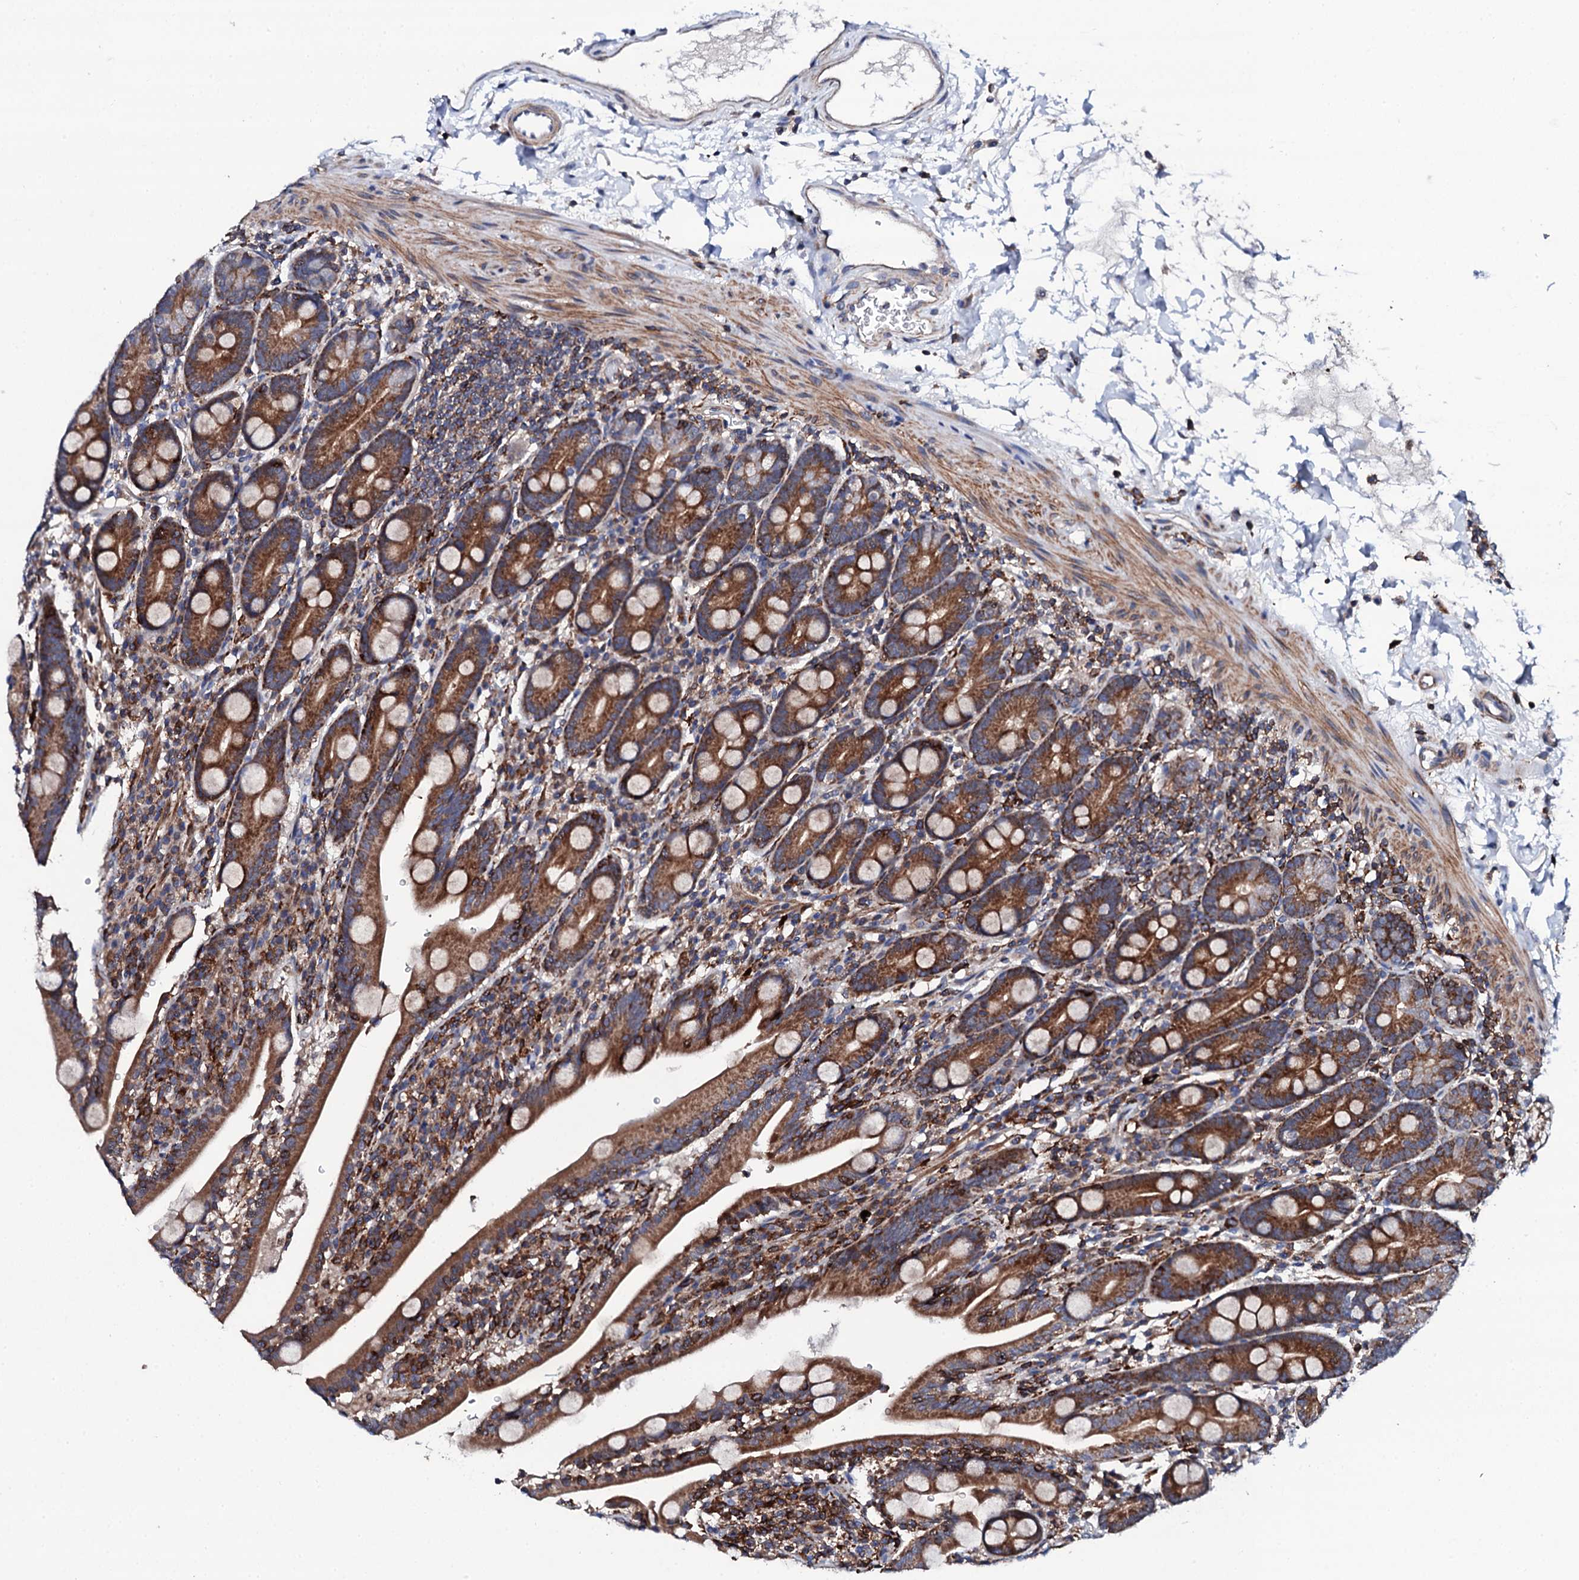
{"staining": {"intensity": "strong", "quantity": ">75%", "location": "cytoplasmic/membranous"}, "tissue": "duodenum", "cell_type": "Glandular cells", "image_type": "normal", "snomed": [{"axis": "morphology", "description": "Normal tissue, NOS"}, {"axis": "topography", "description": "Duodenum"}], "caption": "Immunohistochemical staining of normal duodenum displays high levels of strong cytoplasmic/membranous positivity in about >75% of glandular cells.", "gene": "COG4", "patient": {"sex": "male", "age": 35}}